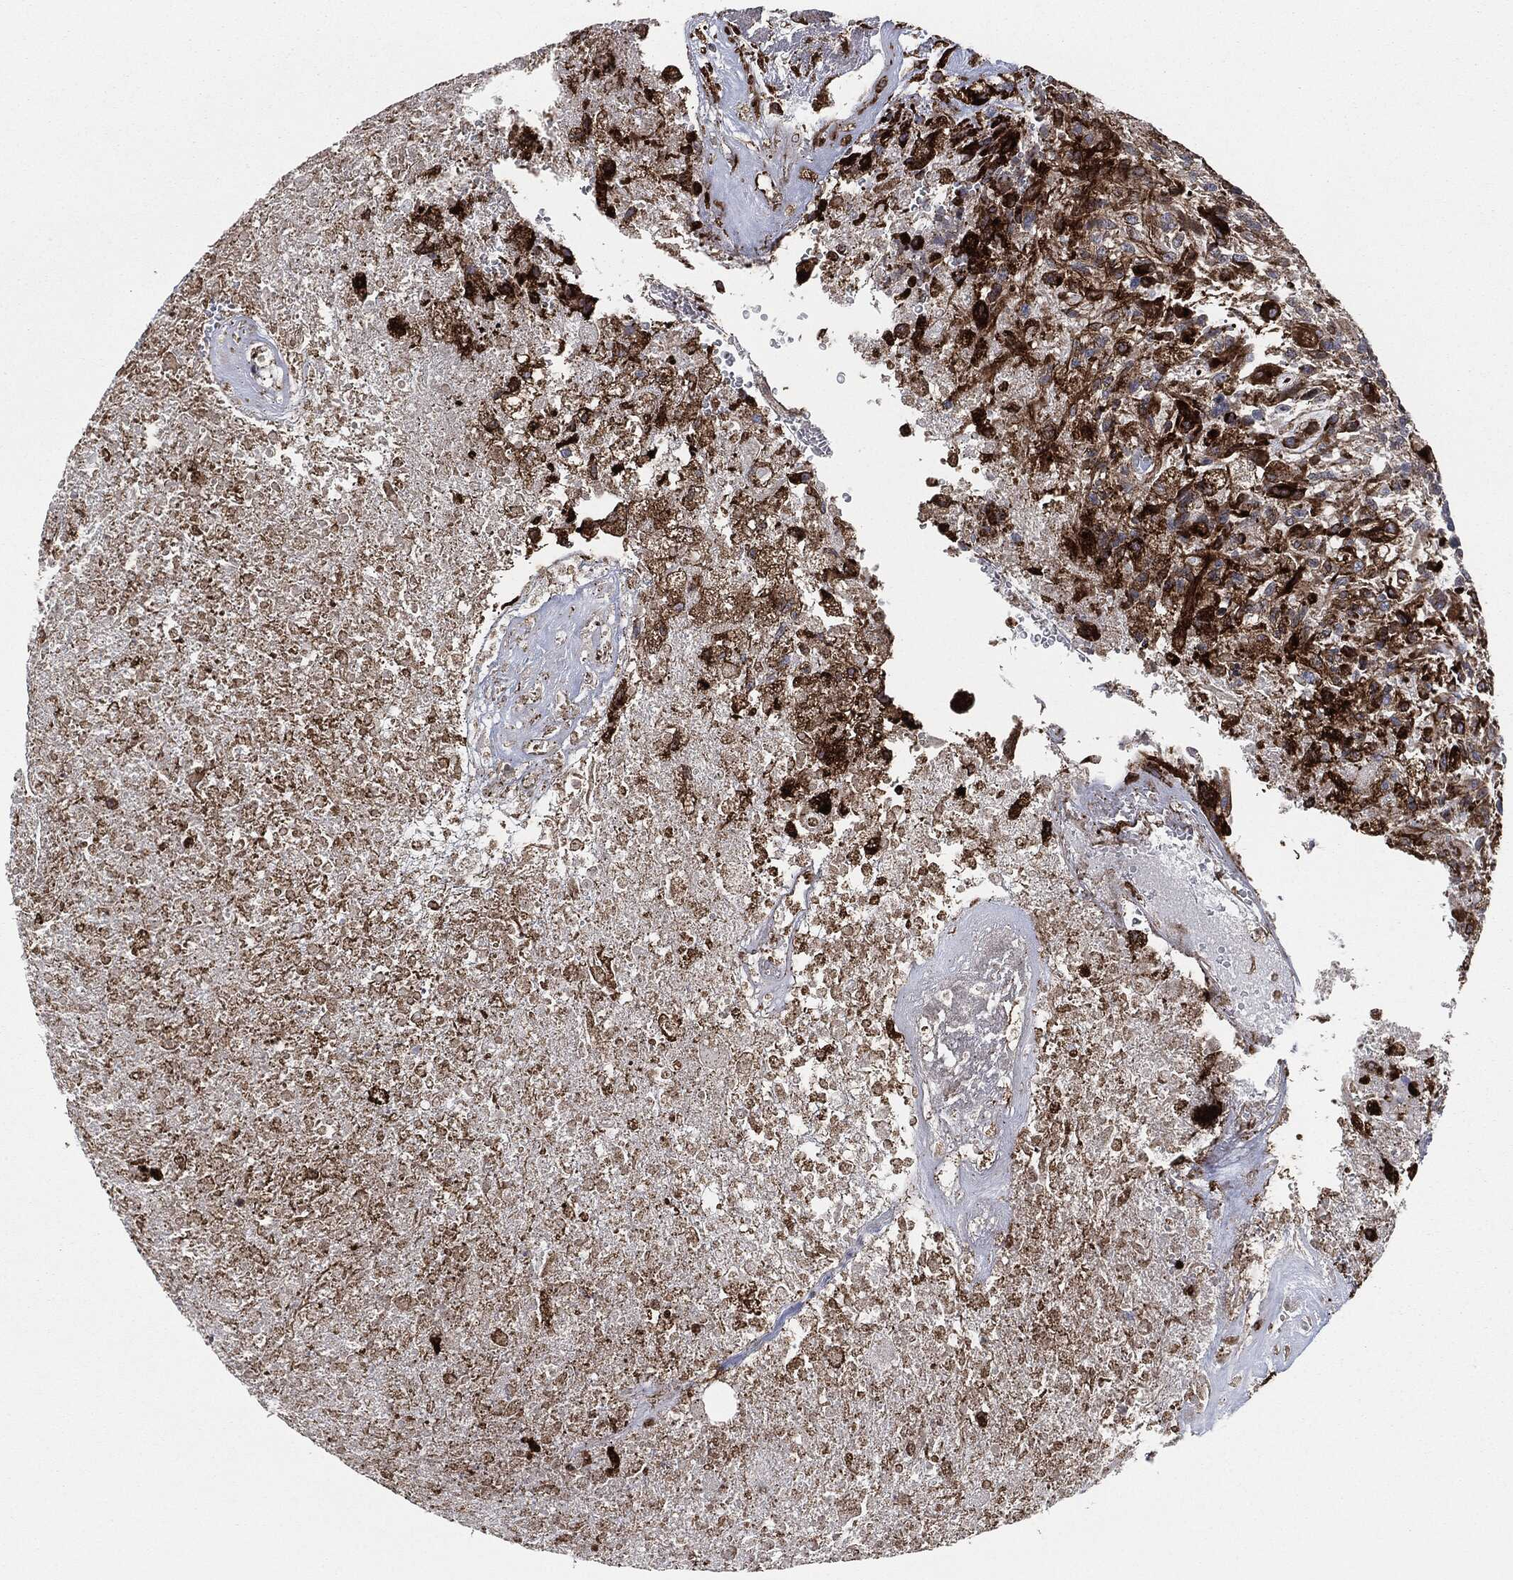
{"staining": {"intensity": "strong", "quantity": "25%-75%", "location": "cytoplasmic/membranous"}, "tissue": "glioma", "cell_type": "Tumor cells", "image_type": "cancer", "snomed": [{"axis": "morphology", "description": "Glioma, malignant, High grade"}, {"axis": "topography", "description": "Brain"}], "caption": "Immunohistochemical staining of human glioma demonstrates high levels of strong cytoplasmic/membranous protein positivity in approximately 25%-75% of tumor cells.", "gene": "CALR", "patient": {"sex": "male", "age": 56}}